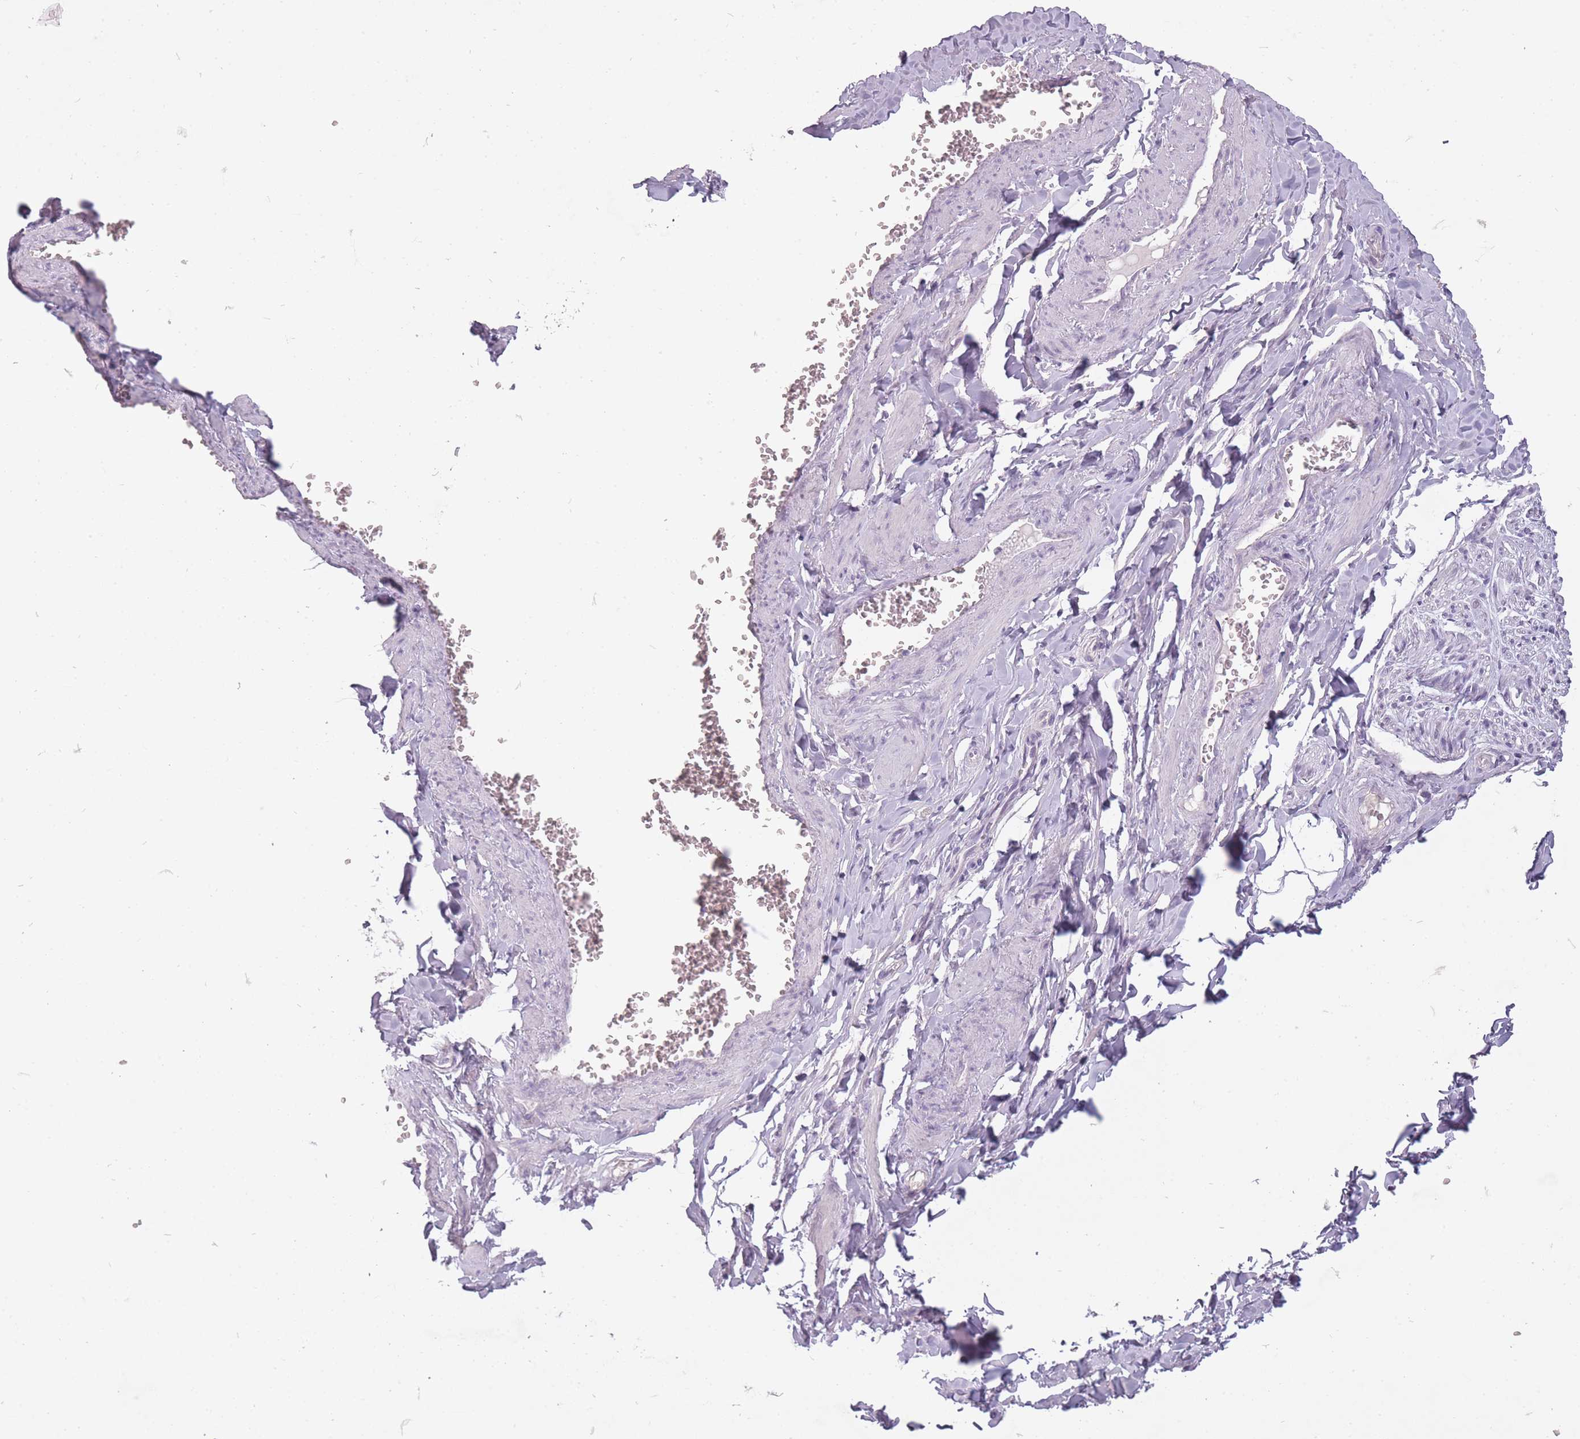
{"staining": {"intensity": "negative", "quantity": "none", "location": "none"}, "tissue": "adipose tissue", "cell_type": "Adipocytes", "image_type": "normal", "snomed": [{"axis": "morphology", "description": "Normal tissue, NOS"}, {"axis": "topography", "description": "Soft tissue"}, {"axis": "topography", "description": "Adipose tissue"}, {"axis": "topography", "description": "Vascular tissue"}, {"axis": "topography", "description": "Peripheral nerve tissue"}], "caption": "Immunohistochemistry (IHC) photomicrograph of unremarkable adipose tissue: adipose tissue stained with DAB (3,3'-diaminobenzidine) exhibits no significant protein positivity in adipocytes.", "gene": "FAM43B", "patient": {"sex": "male", "age": 46}}